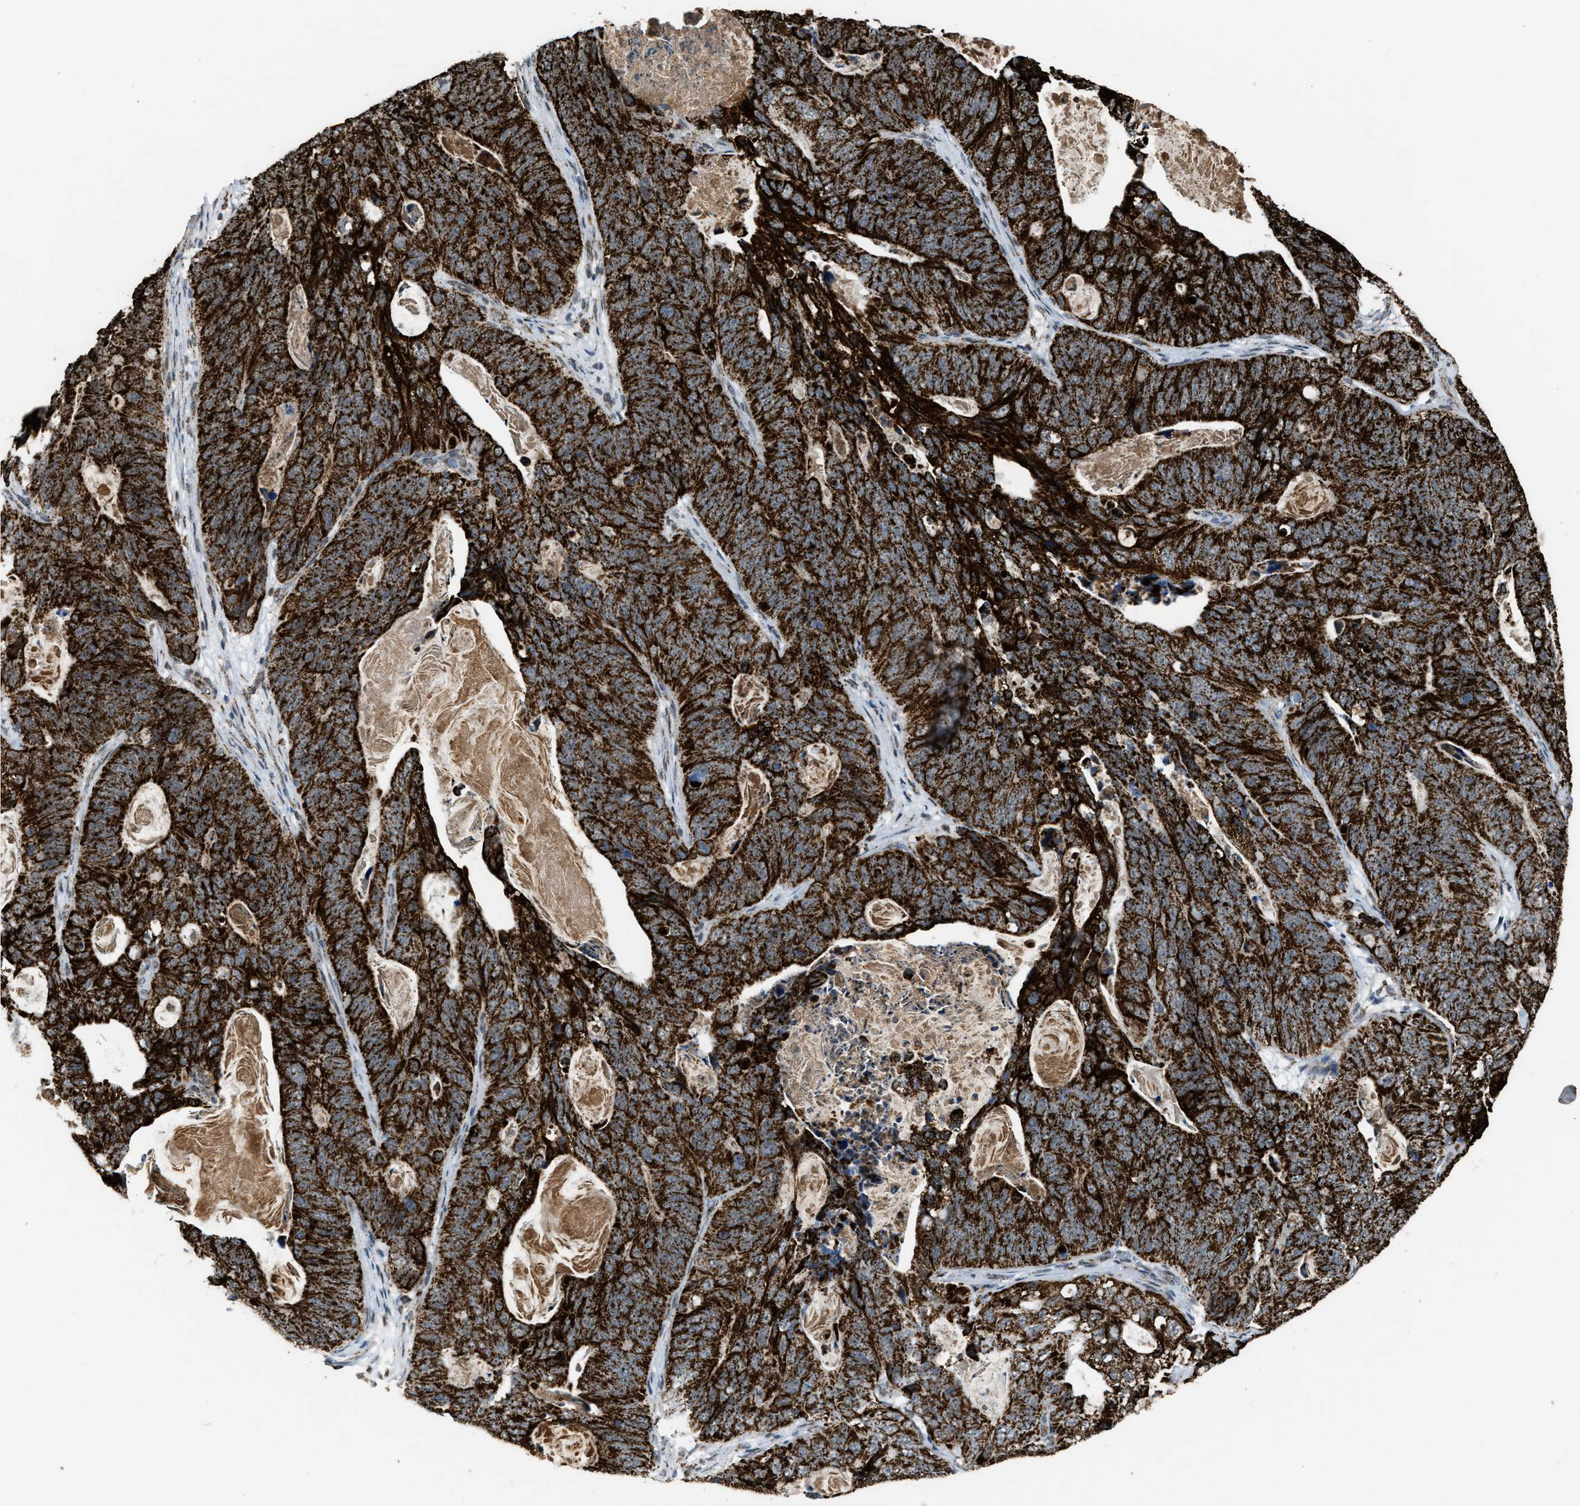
{"staining": {"intensity": "strong", "quantity": ">75%", "location": "cytoplasmic/membranous"}, "tissue": "stomach cancer", "cell_type": "Tumor cells", "image_type": "cancer", "snomed": [{"axis": "morphology", "description": "Normal tissue, NOS"}, {"axis": "morphology", "description": "Adenocarcinoma, NOS"}, {"axis": "topography", "description": "Stomach"}], "caption": "IHC micrograph of neoplastic tissue: human stomach cancer stained using IHC exhibits high levels of strong protein expression localized specifically in the cytoplasmic/membranous of tumor cells, appearing as a cytoplasmic/membranous brown color.", "gene": "HIBADH", "patient": {"sex": "female", "age": 89}}